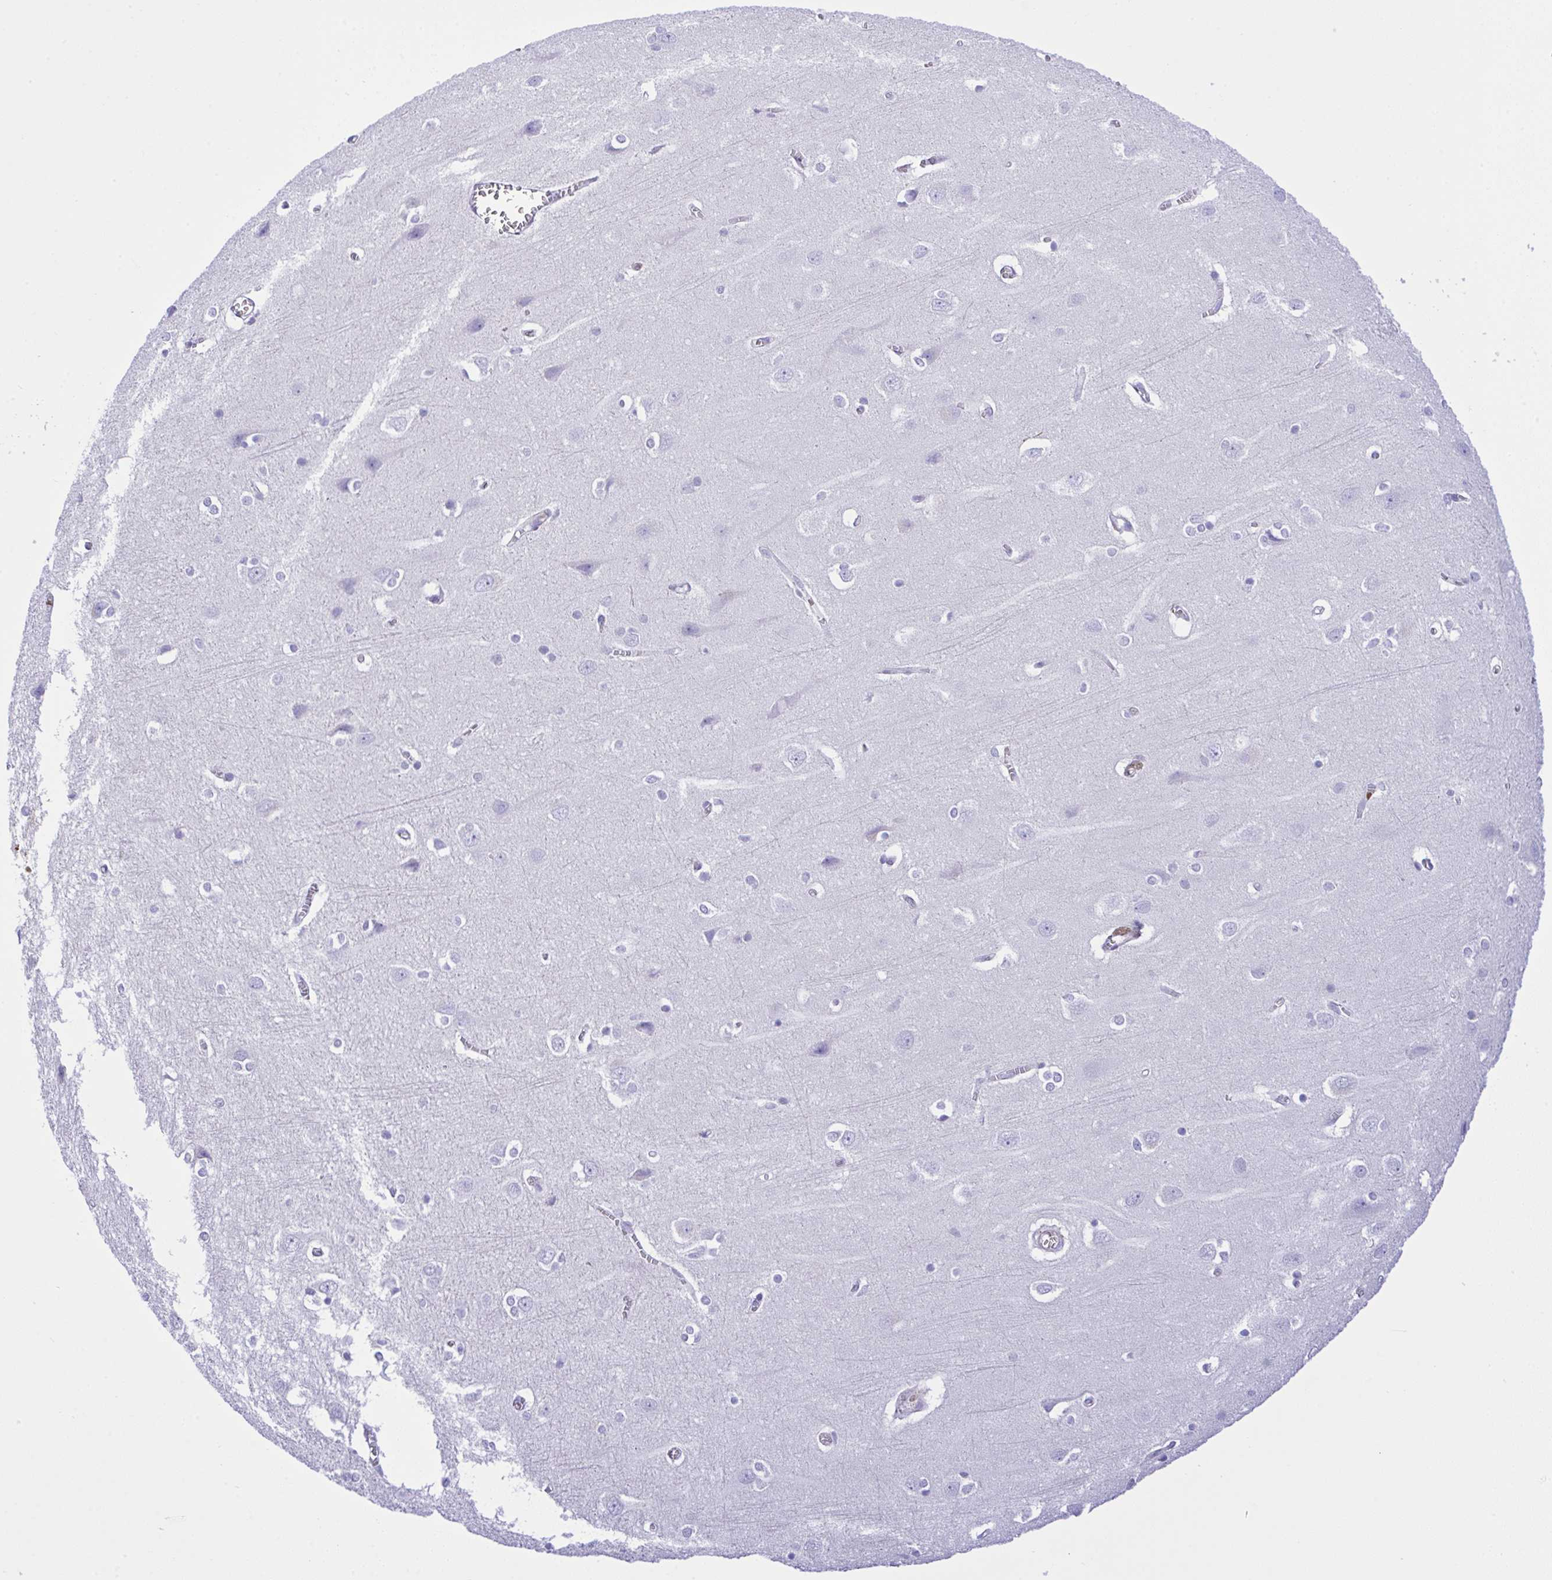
{"staining": {"intensity": "negative", "quantity": "none", "location": "none"}, "tissue": "cerebral cortex", "cell_type": "Endothelial cells", "image_type": "normal", "snomed": [{"axis": "morphology", "description": "Normal tissue, NOS"}, {"axis": "topography", "description": "Cerebral cortex"}], "caption": "This is an IHC photomicrograph of unremarkable cerebral cortex. There is no staining in endothelial cells.", "gene": "ZNF221", "patient": {"sex": "male", "age": 37}}